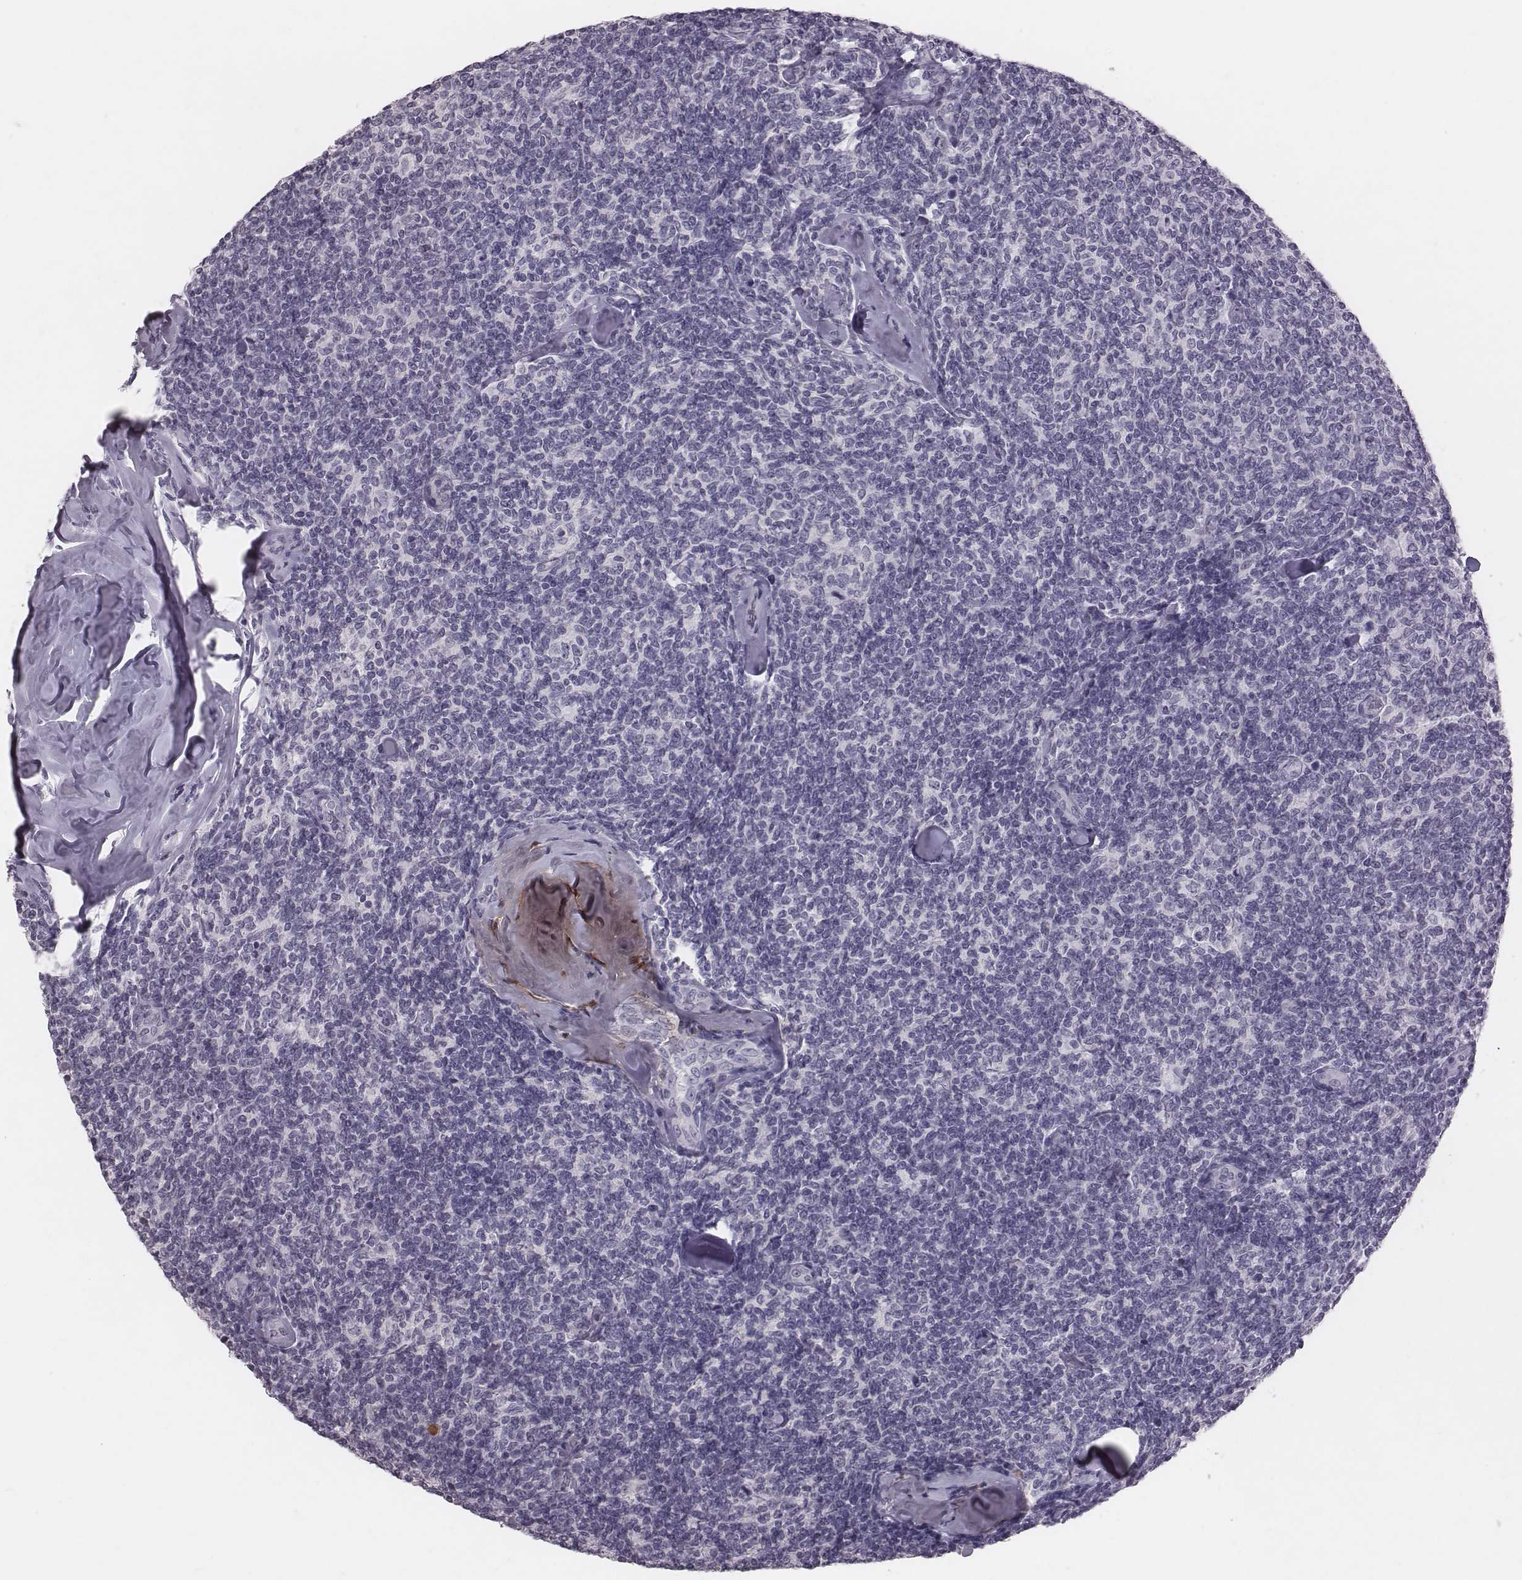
{"staining": {"intensity": "negative", "quantity": "none", "location": "none"}, "tissue": "lymphoma", "cell_type": "Tumor cells", "image_type": "cancer", "snomed": [{"axis": "morphology", "description": "Malignant lymphoma, non-Hodgkin's type, Low grade"}, {"axis": "topography", "description": "Lymph node"}], "caption": "Immunohistochemical staining of low-grade malignant lymphoma, non-Hodgkin's type shows no significant expression in tumor cells. (DAB (3,3'-diaminobenzidine) IHC, high magnification).", "gene": "CFTR", "patient": {"sex": "female", "age": 56}}